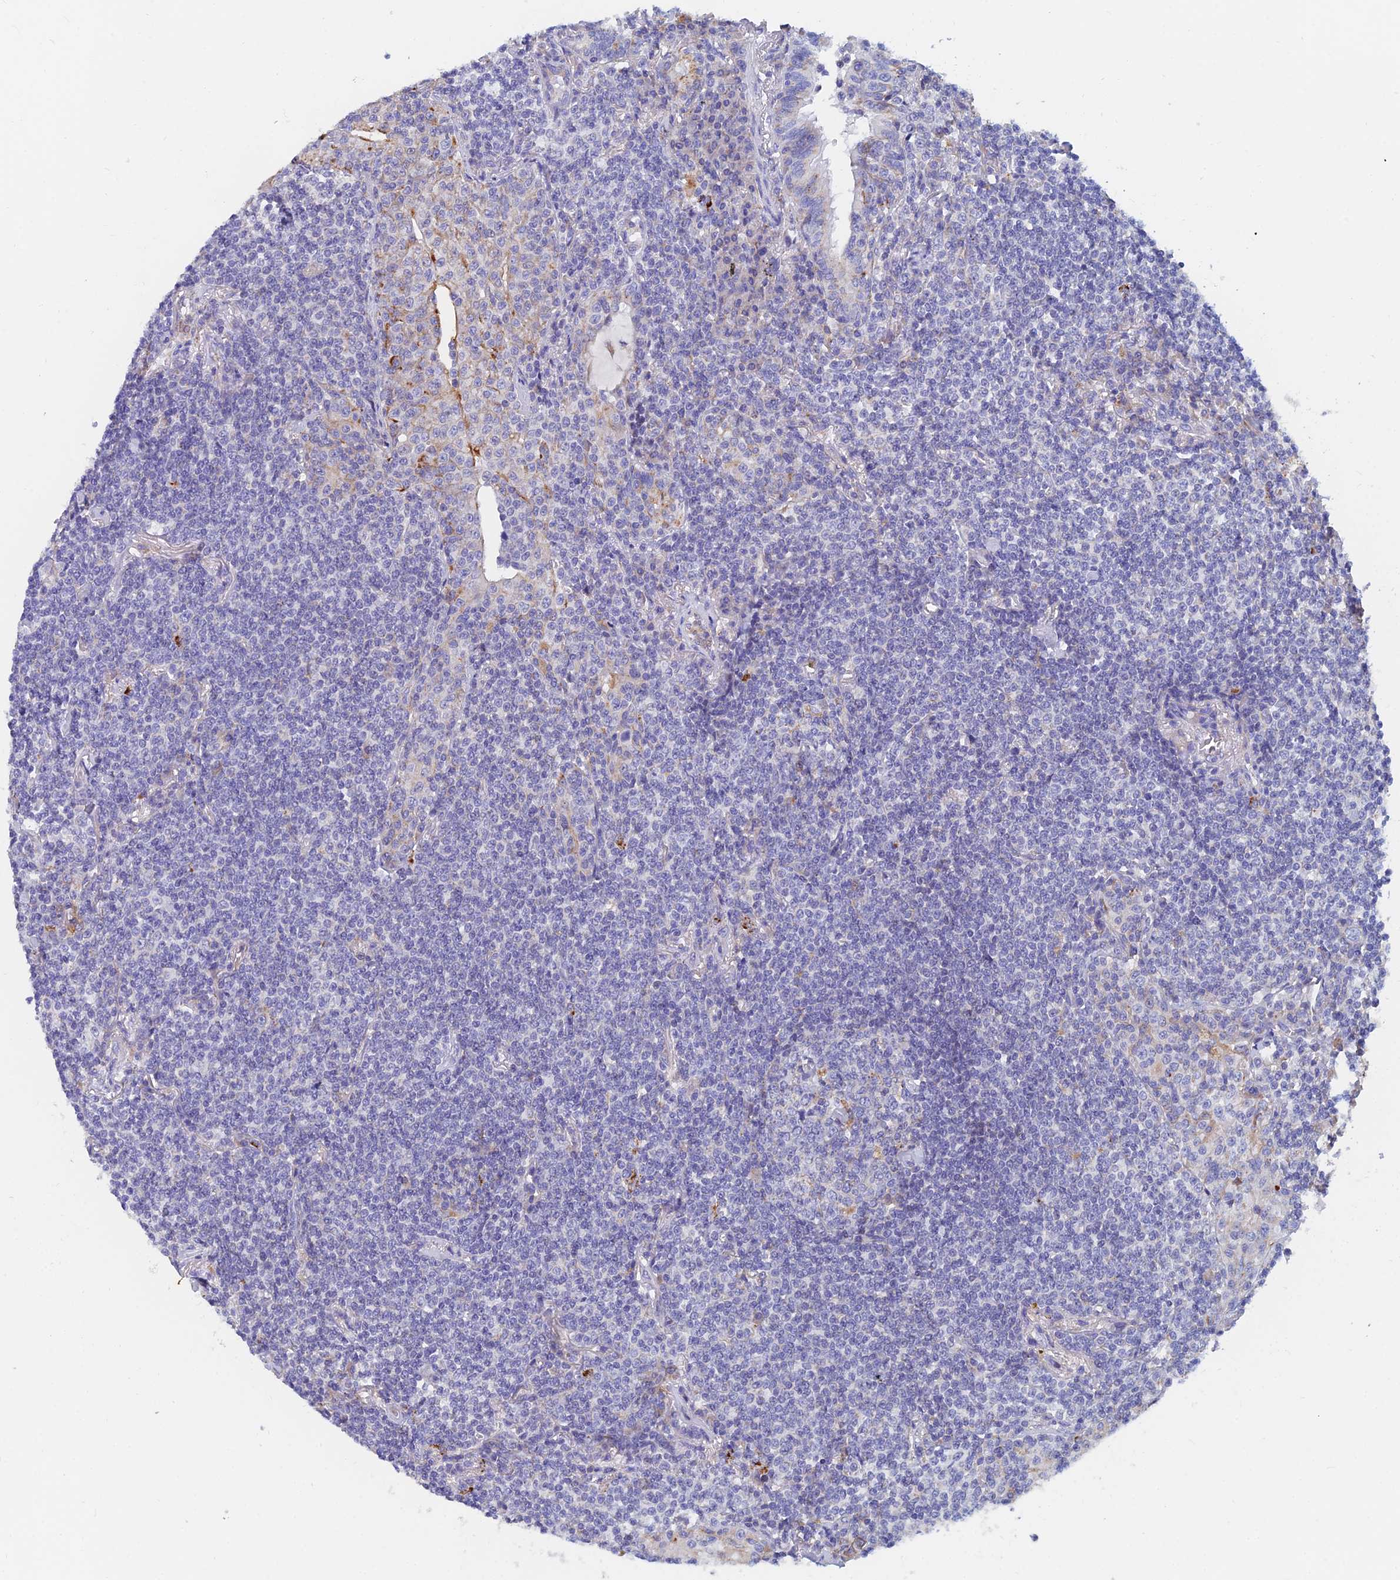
{"staining": {"intensity": "negative", "quantity": "none", "location": "none"}, "tissue": "lymphoma", "cell_type": "Tumor cells", "image_type": "cancer", "snomed": [{"axis": "morphology", "description": "Malignant lymphoma, non-Hodgkin's type, Low grade"}, {"axis": "topography", "description": "Lung"}], "caption": "The histopathology image shows no staining of tumor cells in lymphoma. Nuclei are stained in blue.", "gene": "SPNS1", "patient": {"sex": "female", "age": 71}}